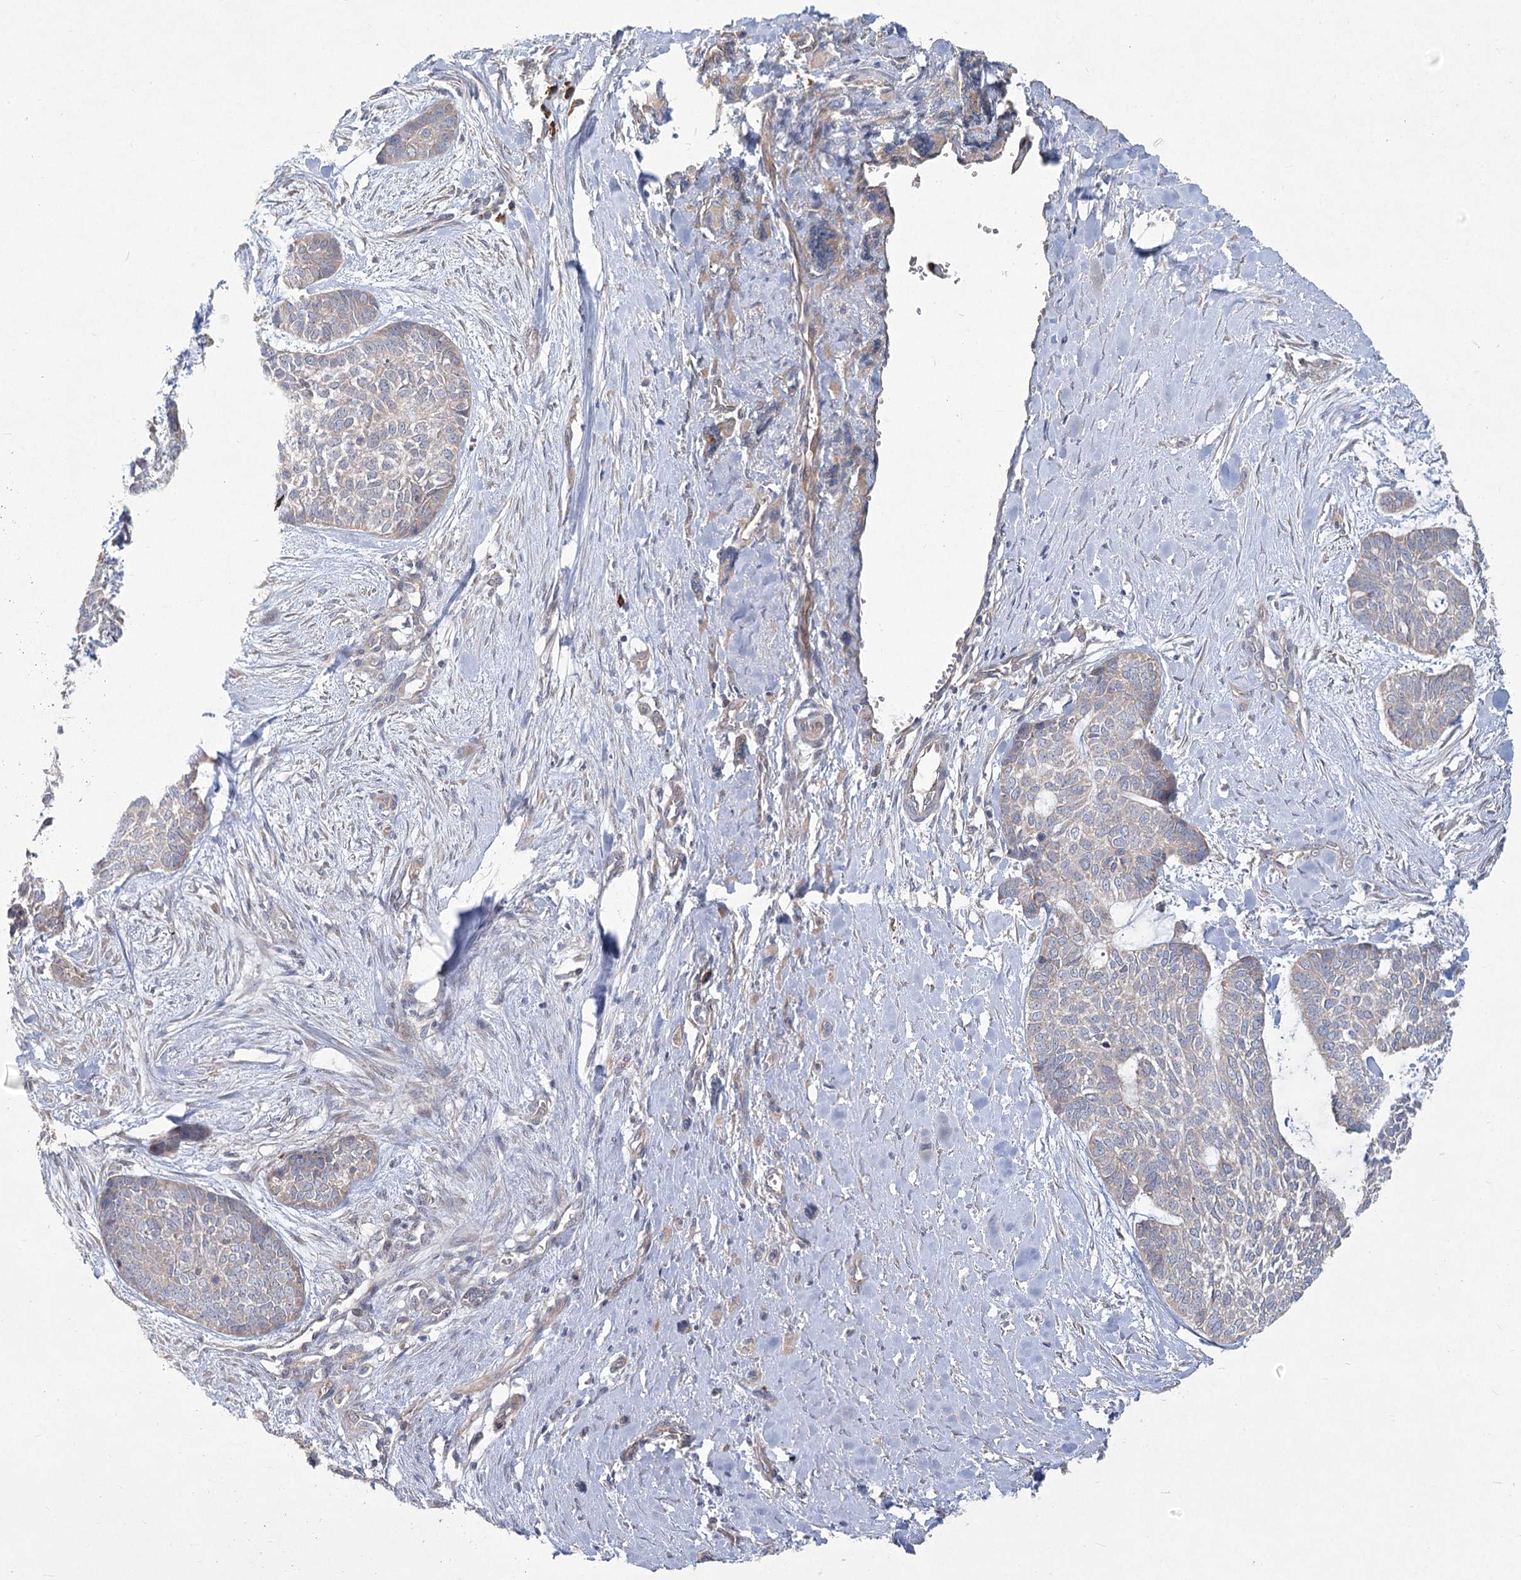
{"staining": {"intensity": "weak", "quantity": "<25%", "location": "cytoplasmic/membranous"}, "tissue": "skin cancer", "cell_type": "Tumor cells", "image_type": "cancer", "snomed": [{"axis": "morphology", "description": "Basal cell carcinoma"}, {"axis": "topography", "description": "Skin"}], "caption": "IHC of human skin basal cell carcinoma displays no expression in tumor cells.", "gene": "CAMTA1", "patient": {"sex": "female", "age": 64}}